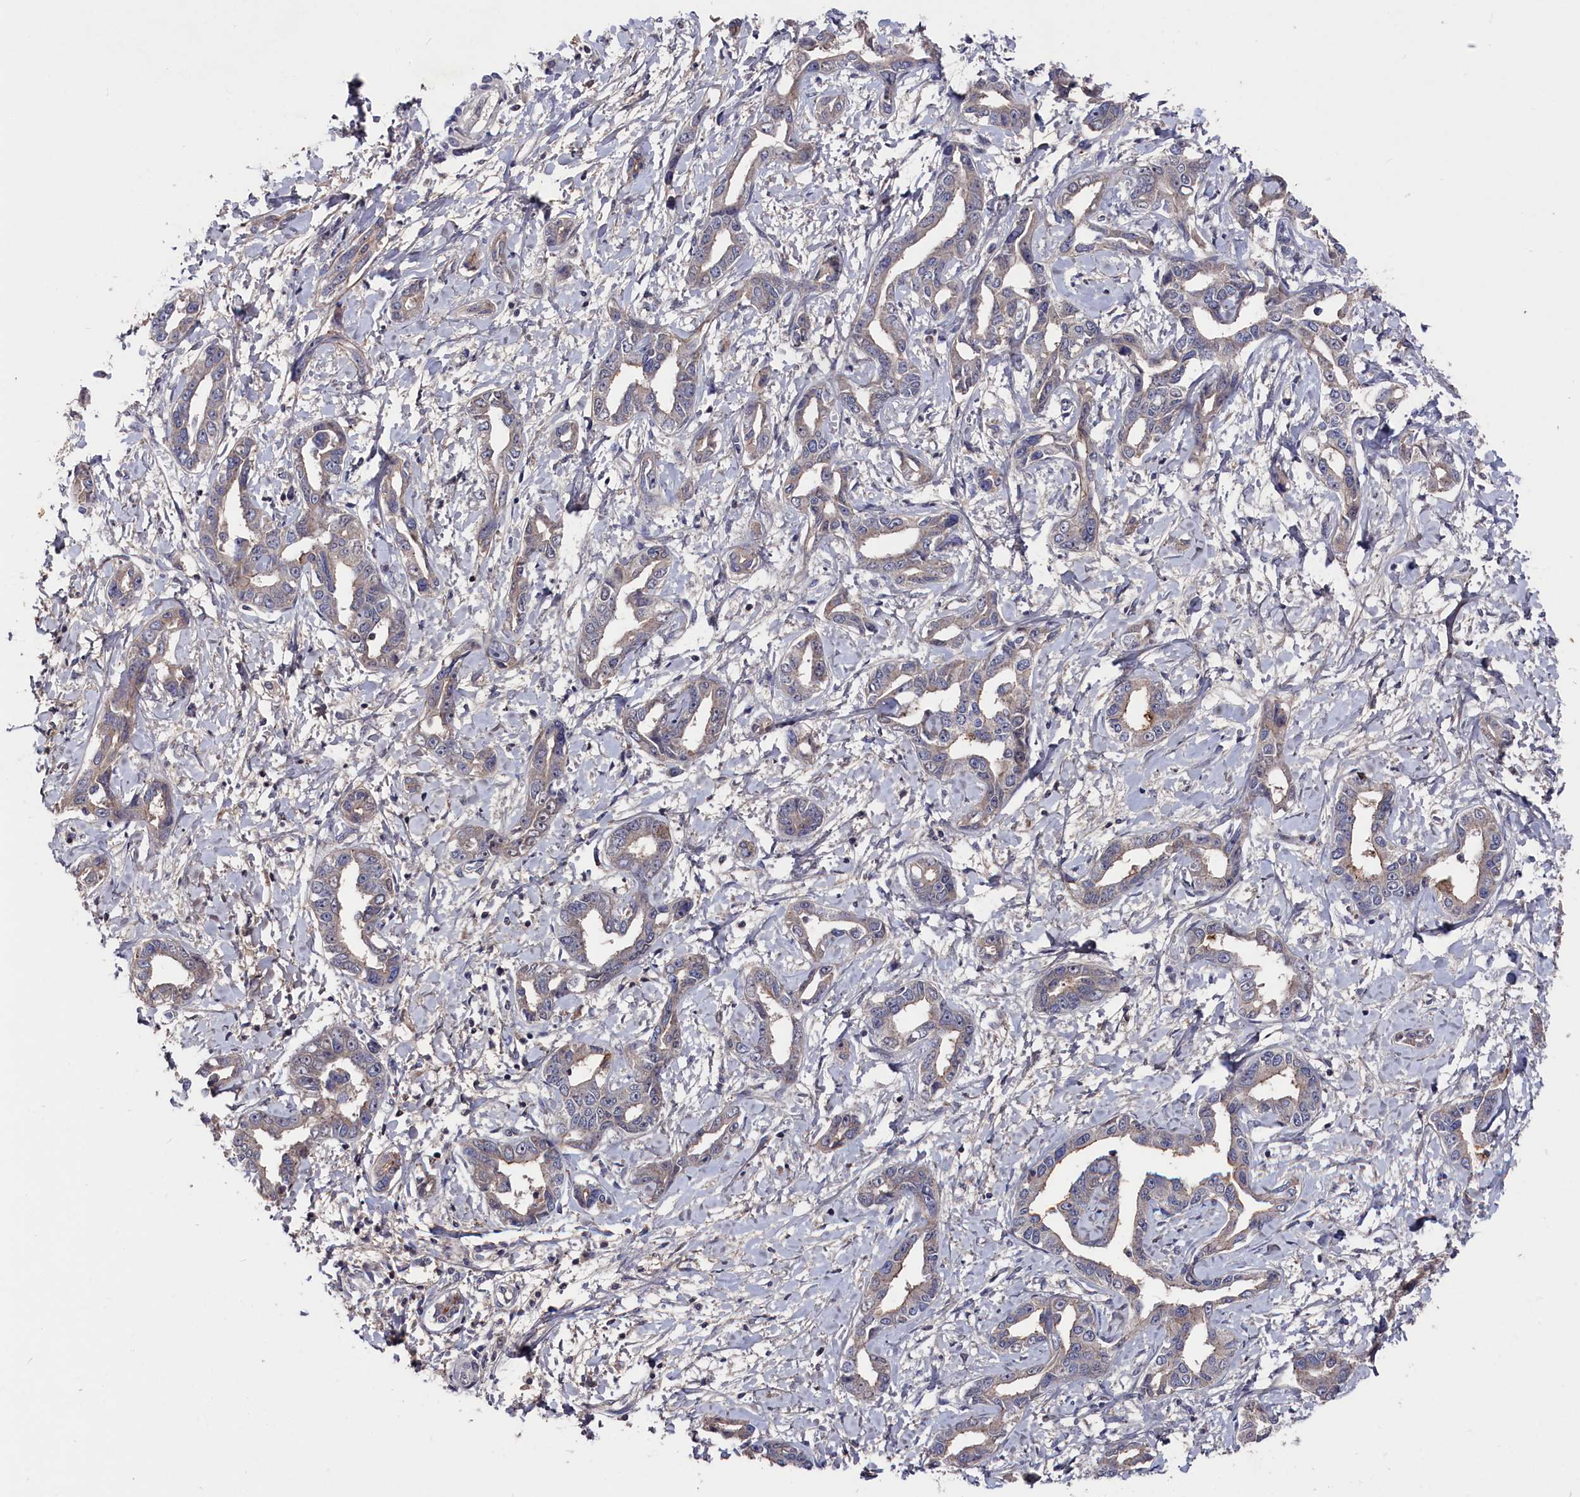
{"staining": {"intensity": "weak", "quantity": "<25%", "location": "cytoplasmic/membranous"}, "tissue": "liver cancer", "cell_type": "Tumor cells", "image_type": "cancer", "snomed": [{"axis": "morphology", "description": "Cholangiocarcinoma"}, {"axis": "topography", "description": "Liver"}], "caption": "This is an immunohistochemistry image of human liver cancer (cholangiocarcinoma). There is no positivity in tumor cells.", "gene": "TMC5", "patient": {"sex": "male", "age": 59}}